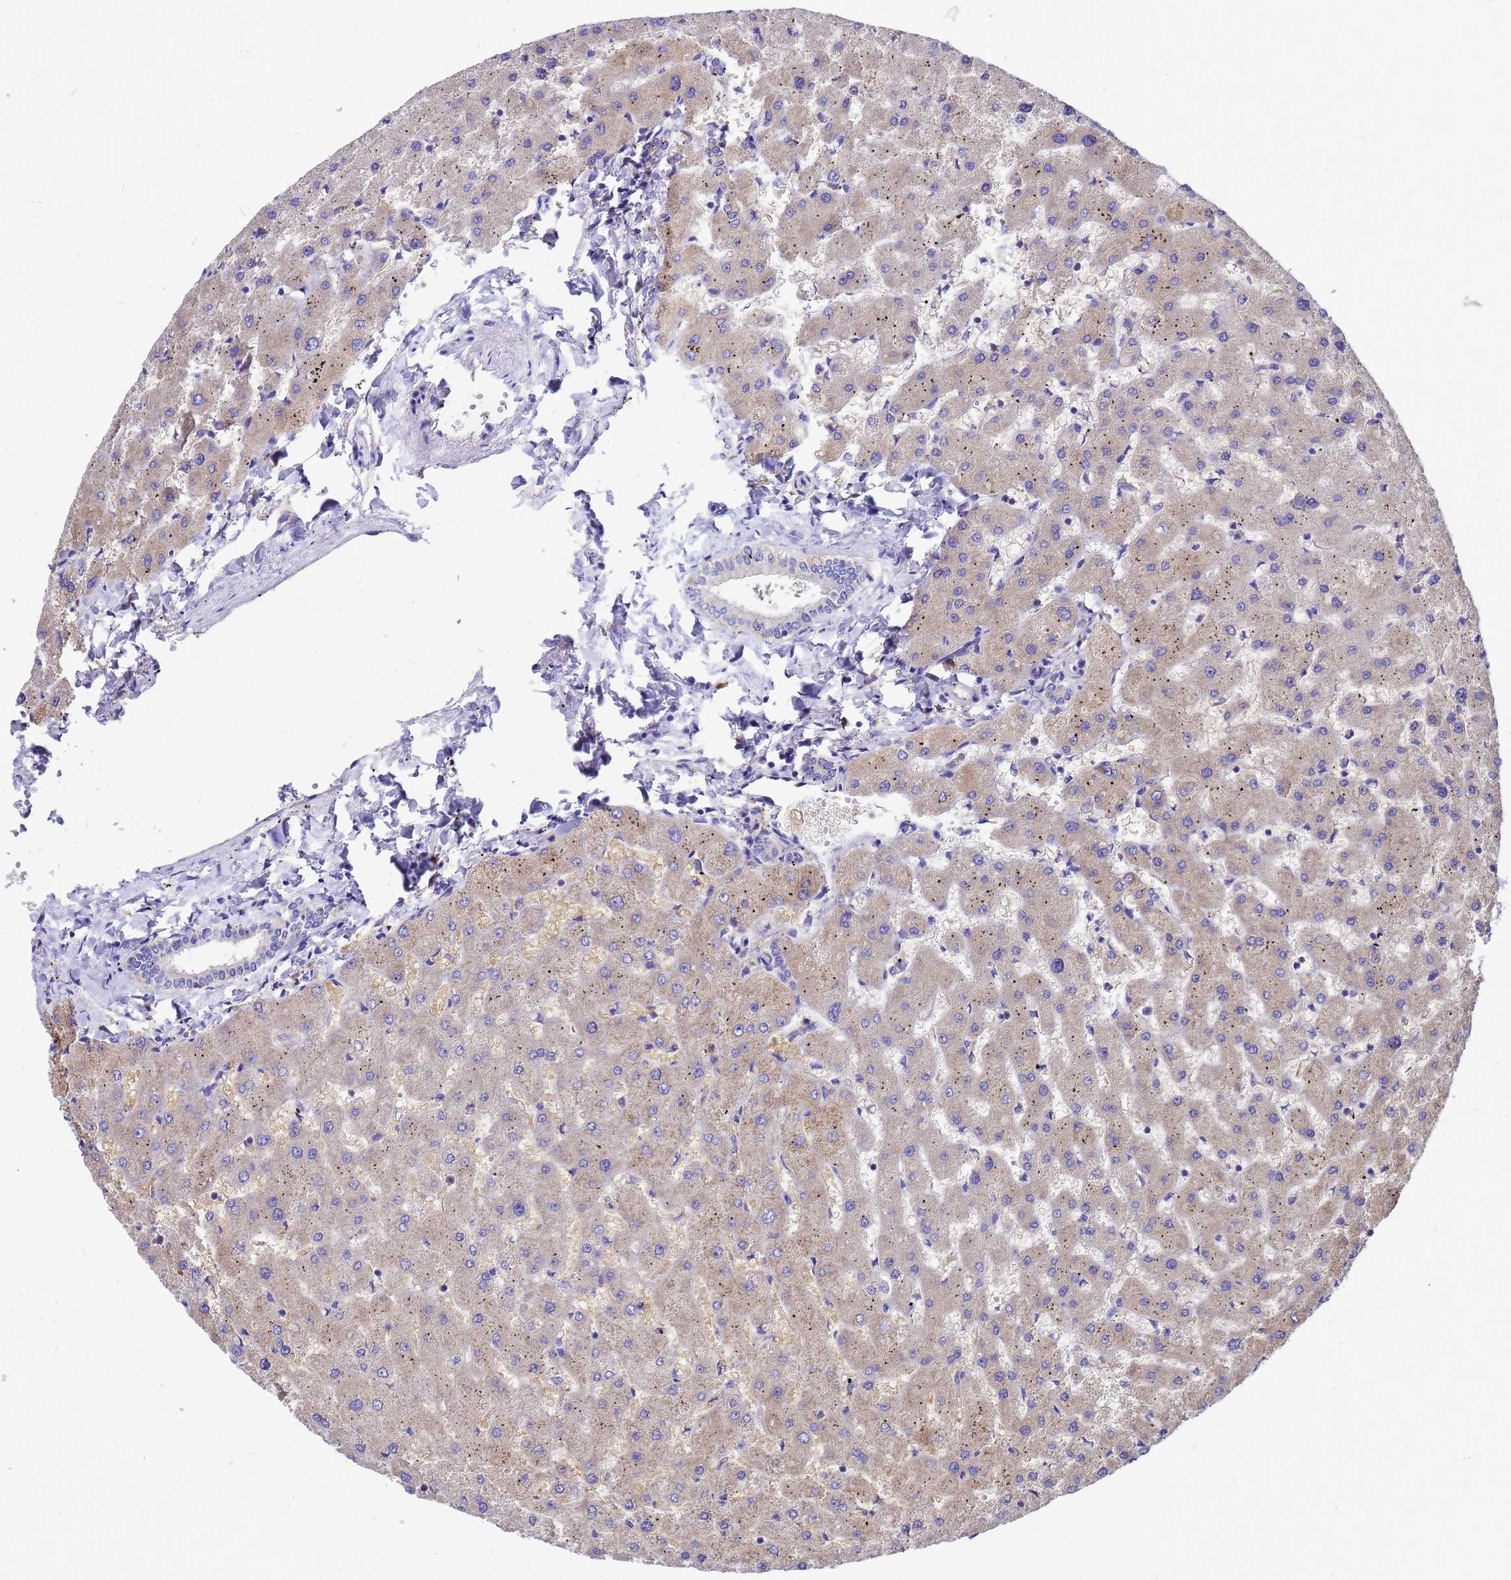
{"staining": {"intensity": "negative", "quantity": "none", "location": "none"}, "tissue": "liver", "cell_type": "Cholangiocytes", "image_type": "normal", "snomed": [{"axis": "morphology", "description": "Normal tissue, NOS"}, {"axis": "topography", "description": "Liver"}], "caption": "Immunohistochemical staining of unremarkable human liver reveals no significant expression in cholangiocytes.", "gene": "GID4", "patient": {"sex": "female", "age": 63}}